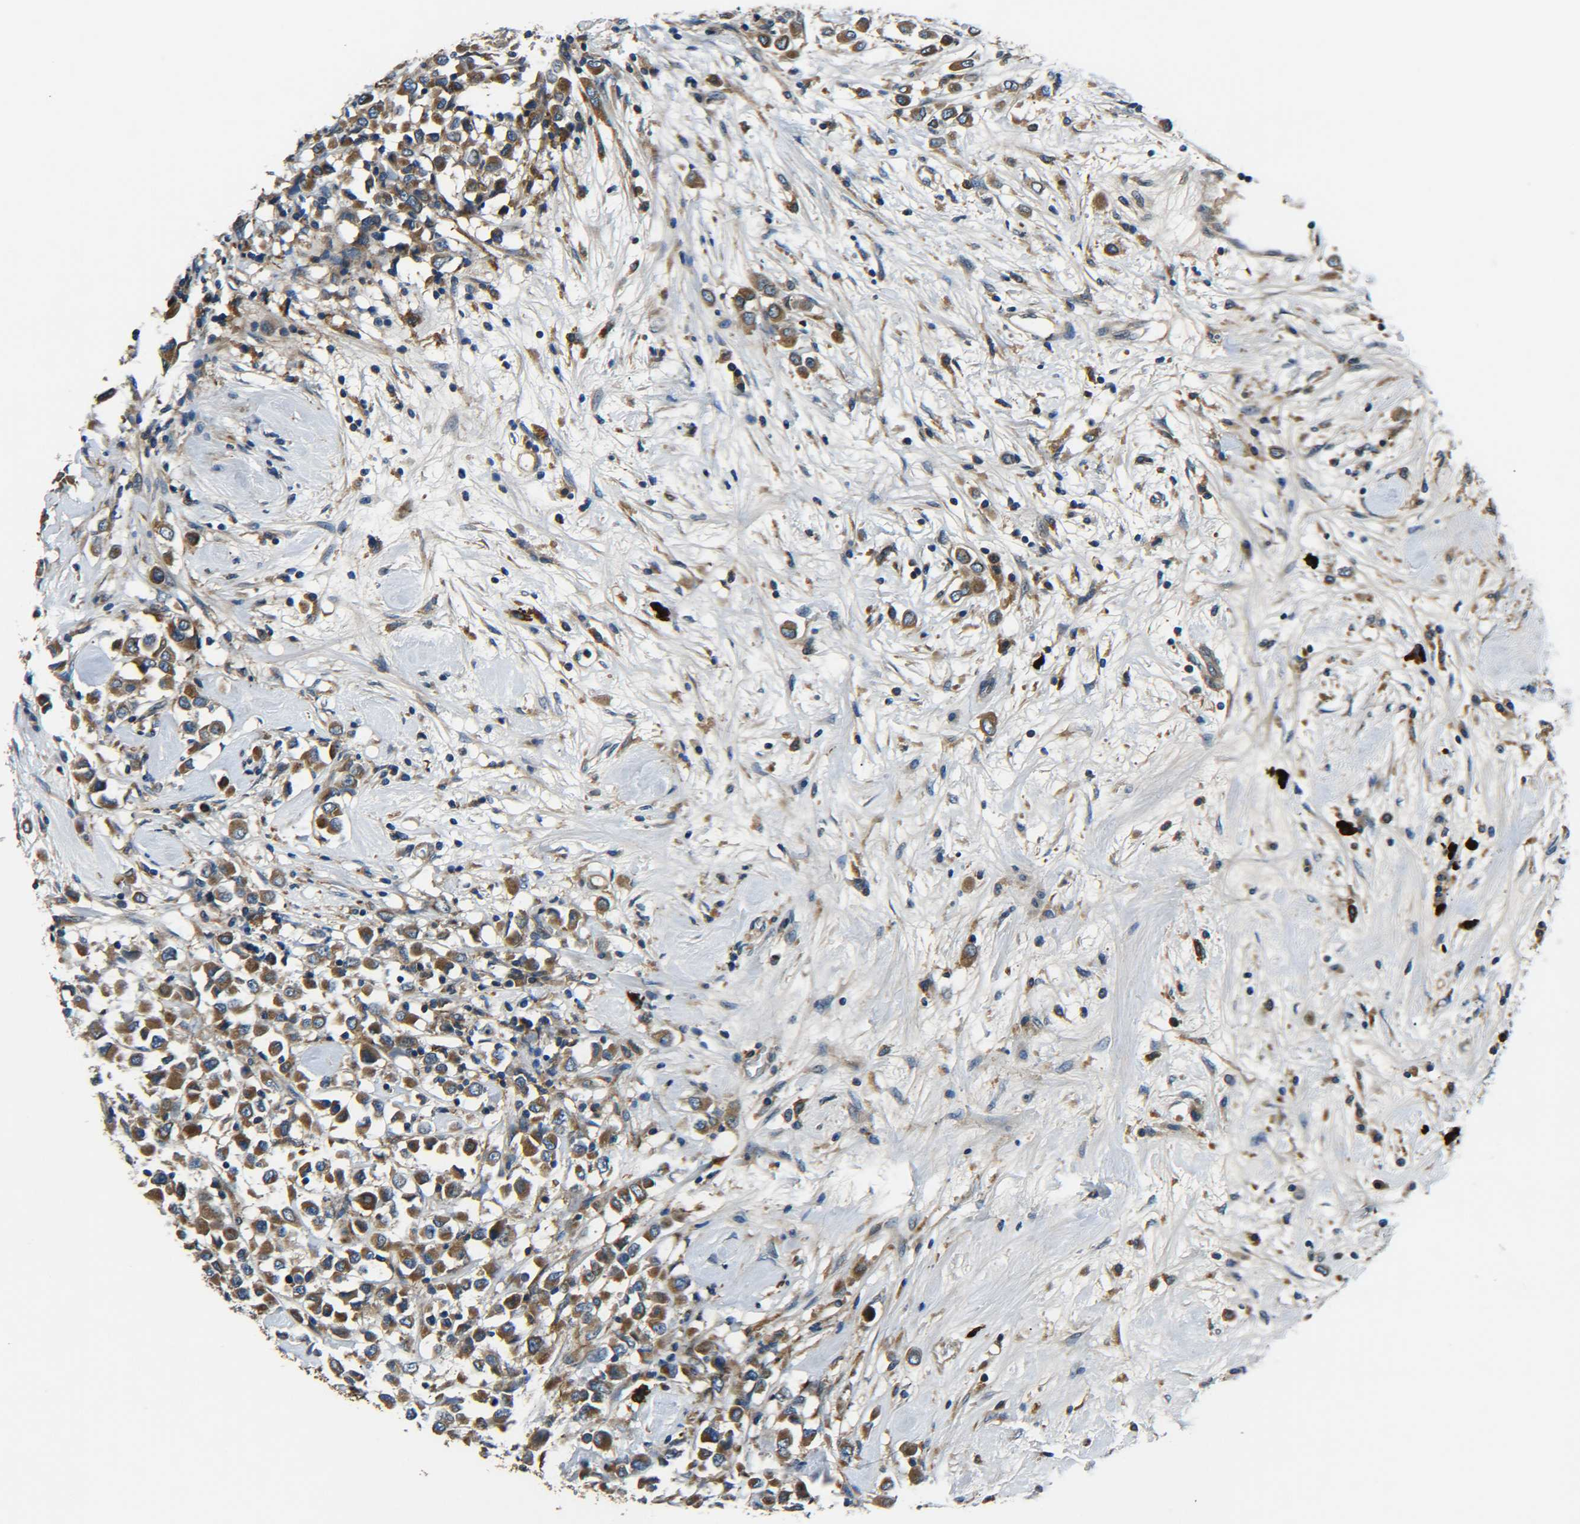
{"staining": {"intensity": "moderate", "quantity": ">75%", "location": "cytoplasmic/membranous"}, "tissue": "breast cancer", "cell_type": "Tumor cells", "image_type": "cancer", "snomed": [{"axis": "morphology", "description": "Duct carcinoma"}, {"axis": "topography", "description": "Breast"}], "caption": "Immunohistochemical staining of intraductal carcinoma (breast) reveals medium levels of moderate cytoplasmic/membranous protein expression in about >75% of tumor cells.", "gene": "RAB1B", "patient": {"sex": "female", "age": 61}}